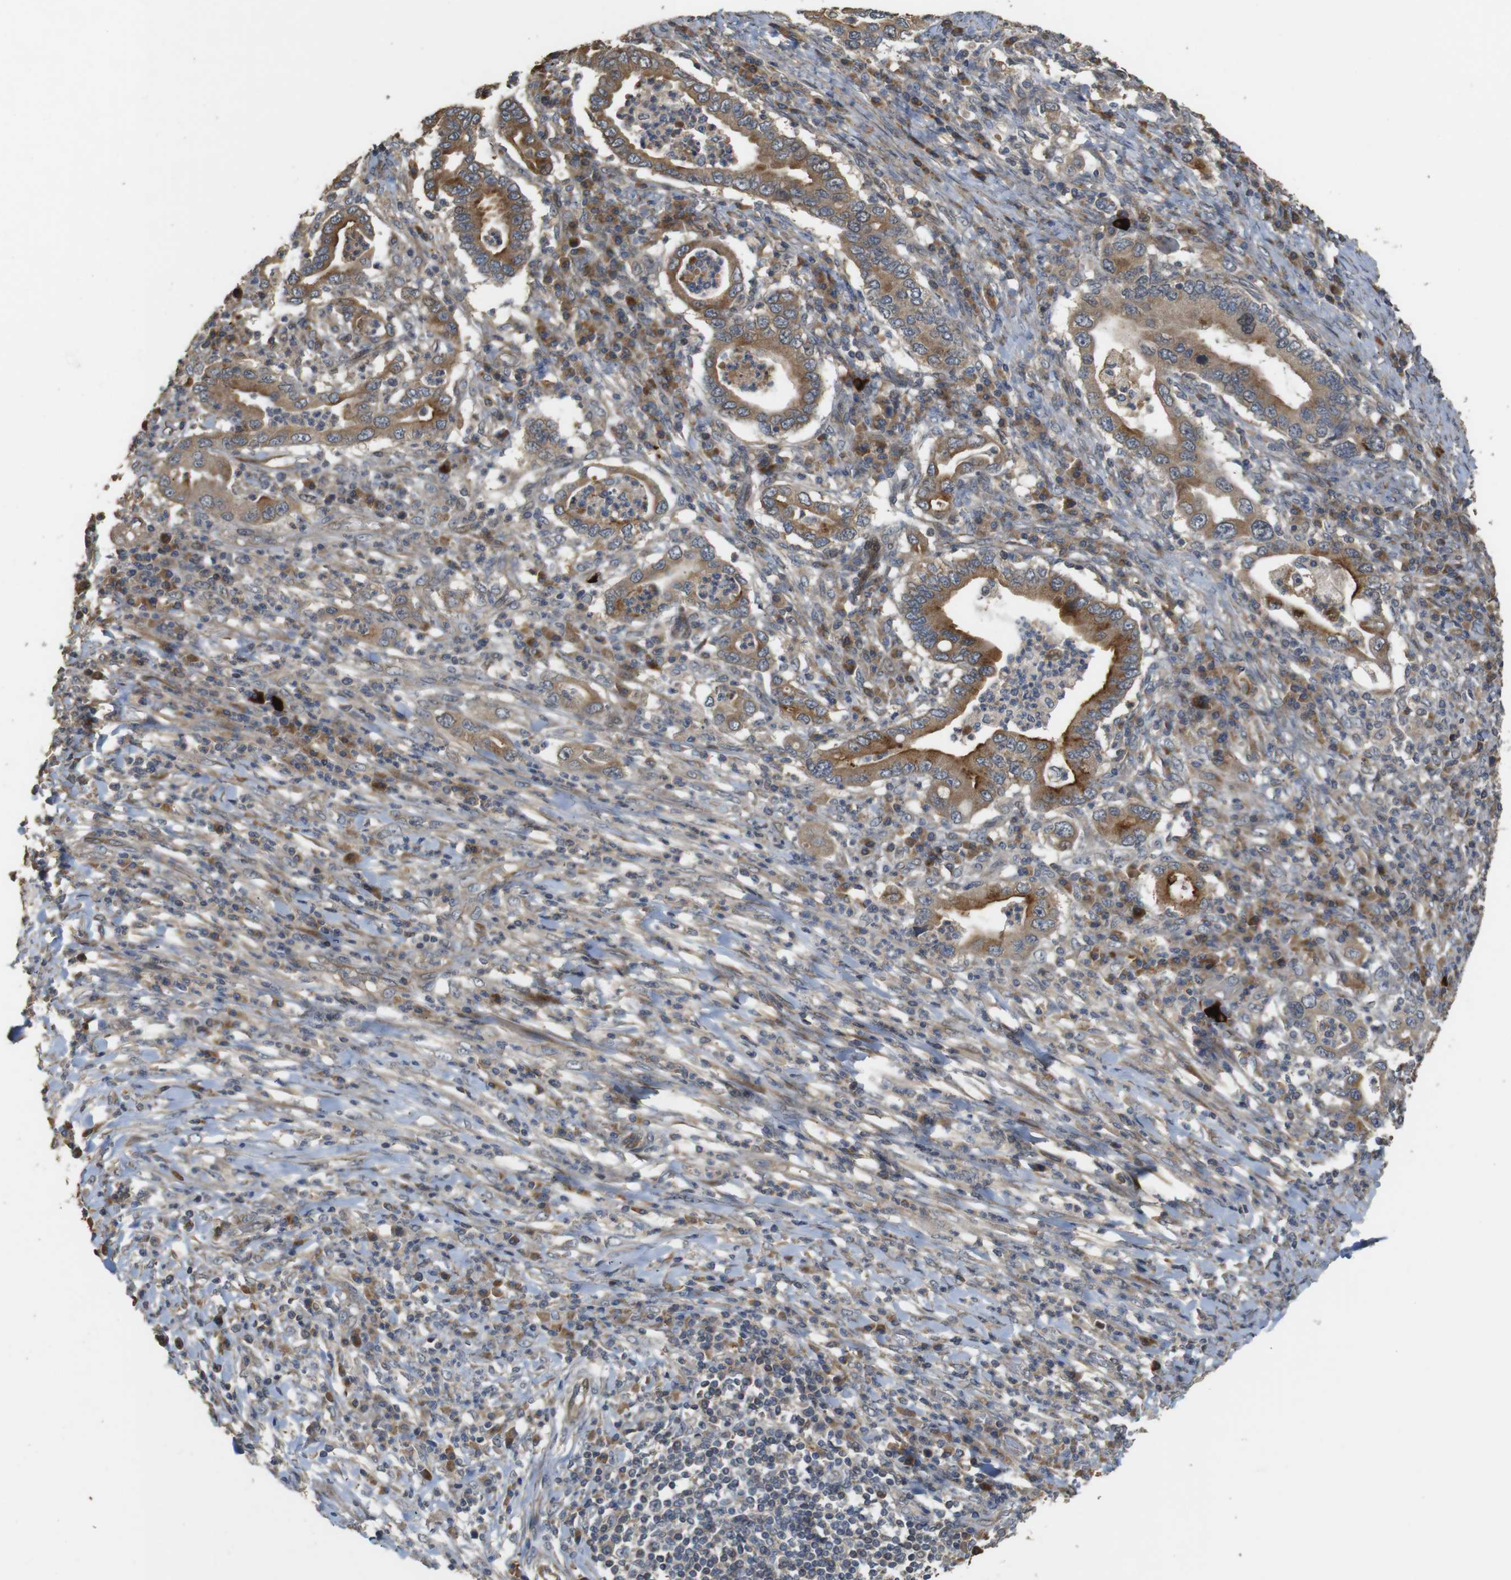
{"staining": {"intensity": "moderate", "quantity": ">75%", "location": "cytoplasmic/membranous"}, "tissue": "stomach cancer", "cell_type": "Tumor cells", "image_type": "cancer", "snomed": [{"axis": "morphology", "description": "Normal tissue, NOS"}, {"axis": "morphology", "description": "Adenocarcinoma, NOS"}, {"axis": "topography", "description": "Esophagus"}, {"axis": "topography", "description": "Stomach, upper"}, {"axis": "topography", "description": "Peripheral nerve tissue"}], "caption": "Human adenocarcinoma (stomach) stained with a protein marker exhibits moderate staining in tumor cells.", "gene": "PCDHB10", "patient": {"sex": "male", "age": 62}}